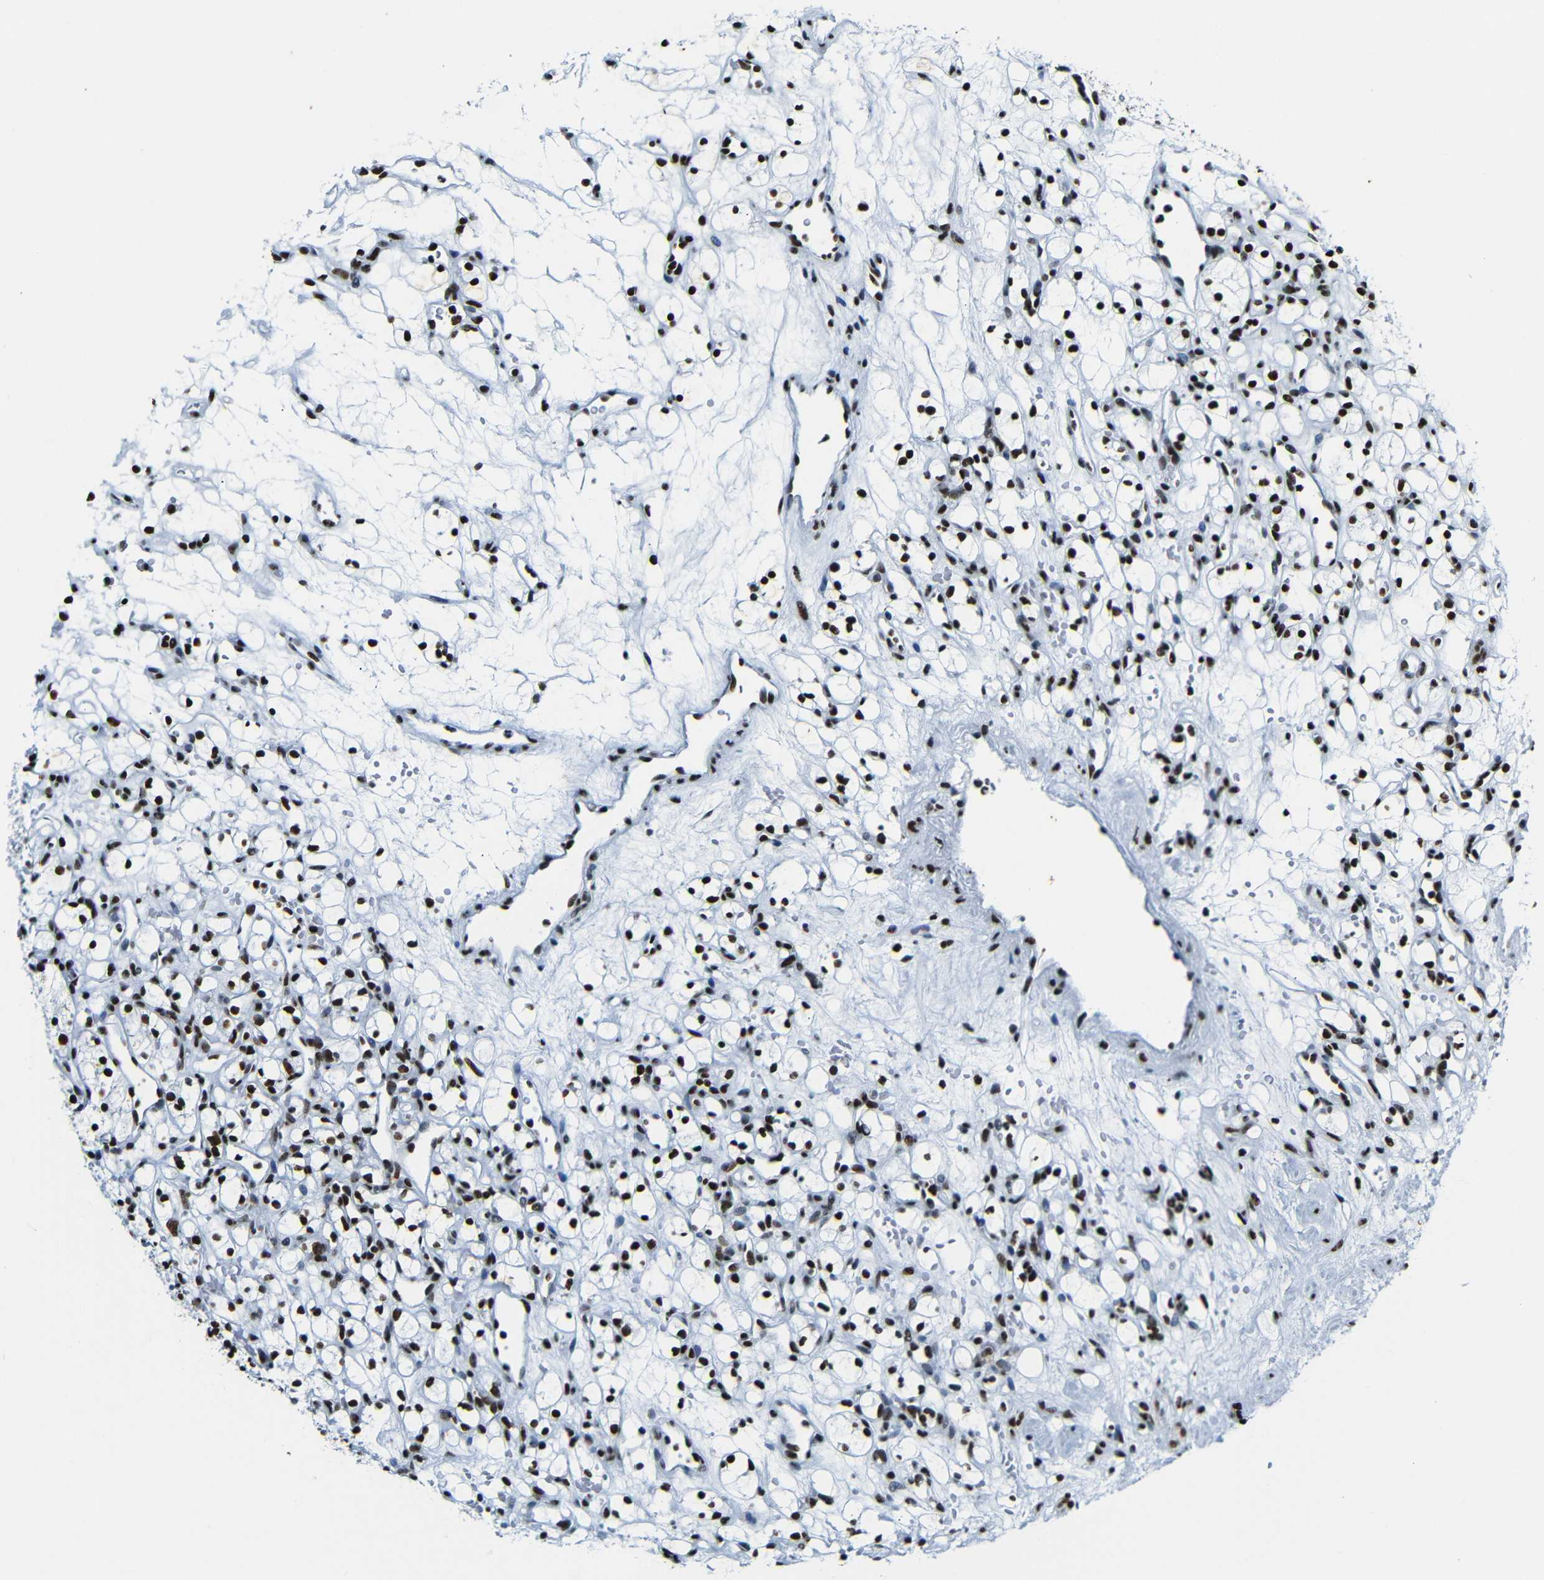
{"staining": {"intensity": "strong", "quantity": ">75%", "location": "nuclear"}, "tissue": "renal cancer", "cell_type": "Tumor cells", "image_type": "cancer", "snomed": [{"axis": "morphology", "description": "Adenocarcinoma, NOS"}, {"axis": "topography", "description": "Kidney"}], "caption": "This is an image of immunohistochemistry (IHC) staining of renal adenocarcinoma, which shows strong staining in the nuclear of tumor cells.", "gene": "SRSF1", "patient": {"sex": "female", "age": 60}}